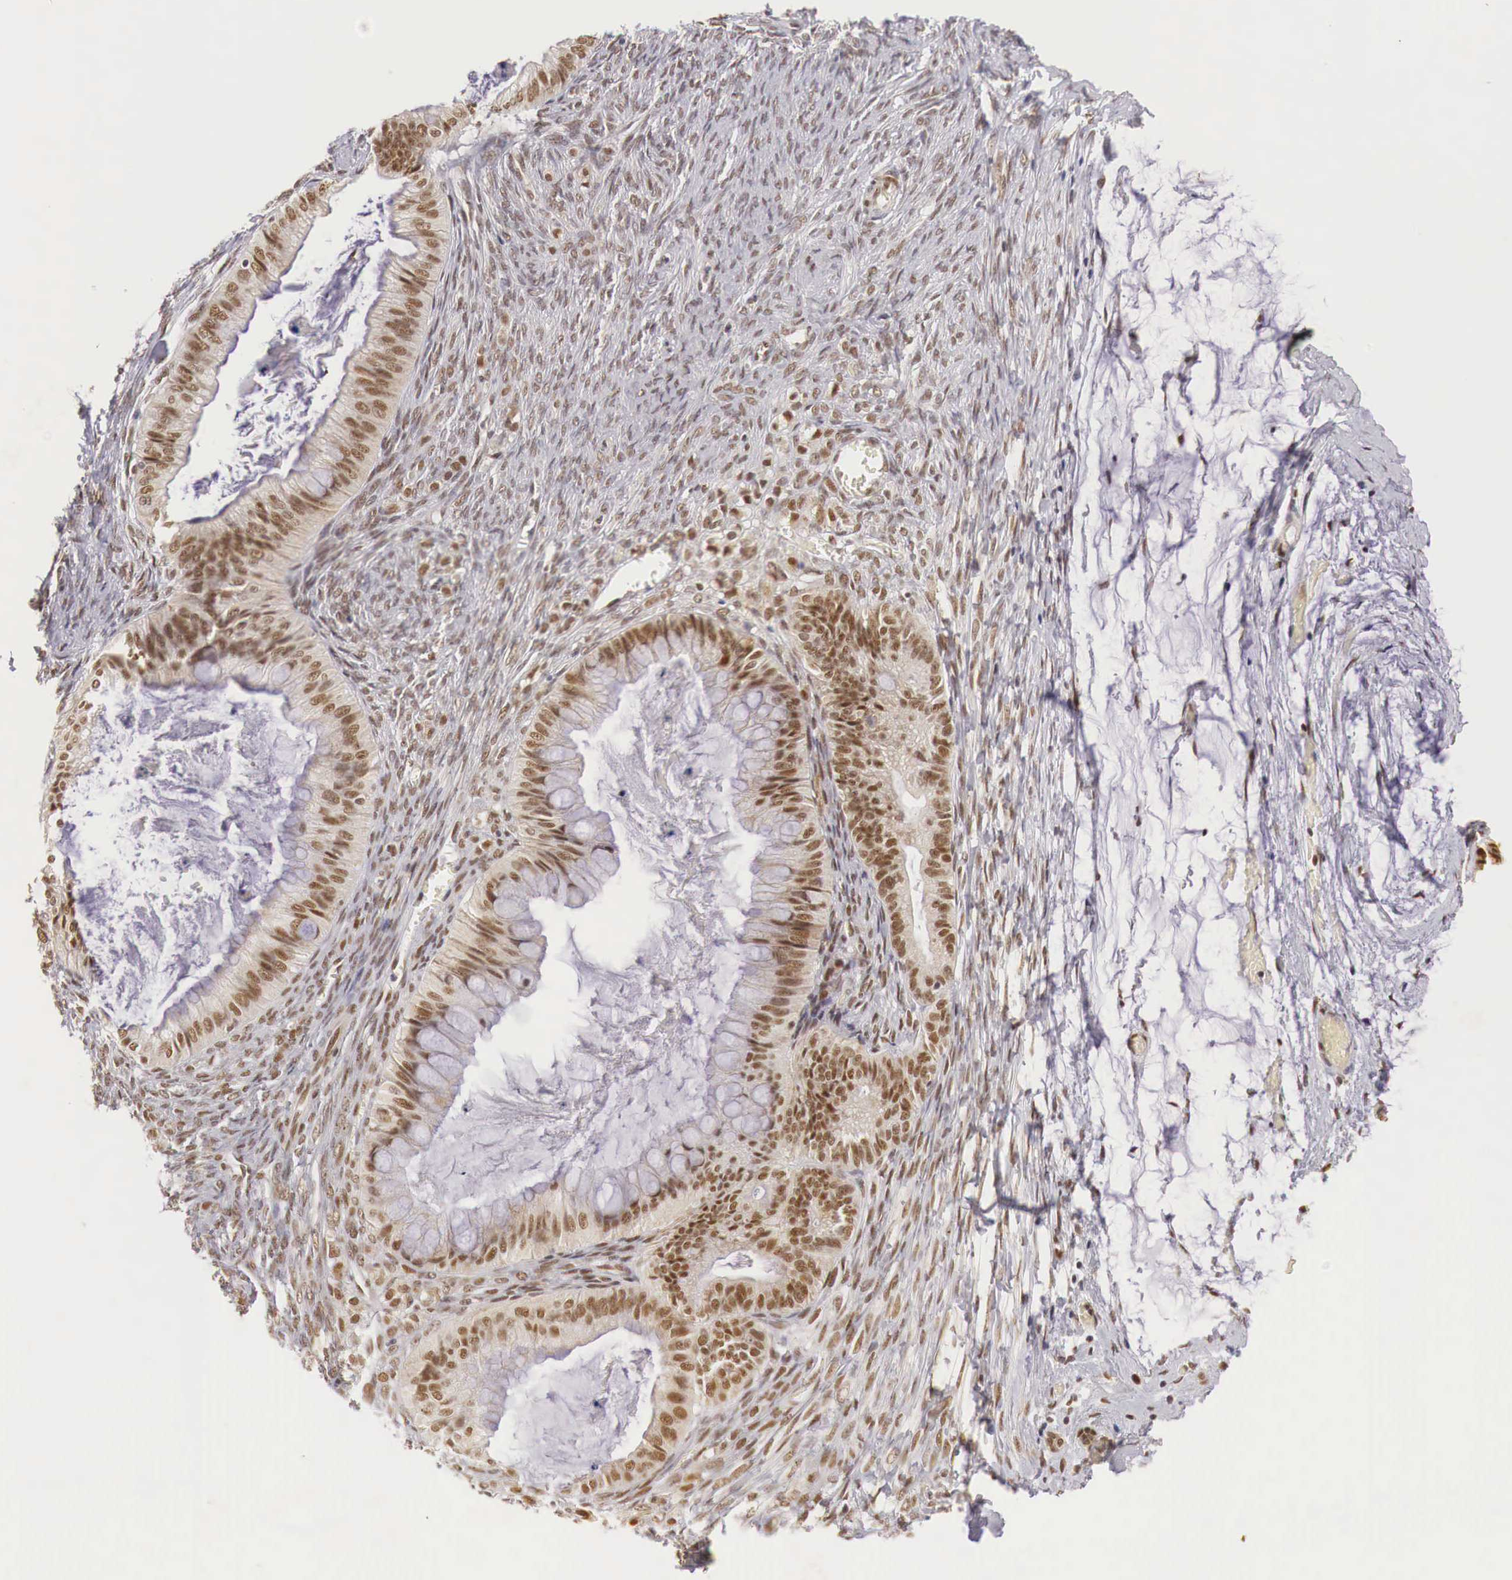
{"staining": {"intensity": "moderate", "quantity": "25%-75%", "location": "cytoplasmic/membranous,nuclear"}, "tissue": "ovarian cancer", "cell_type": "Tumor cells", "image_type": "cancer", "snomed": [{"axis": "morphology", "description": "Cystadenocarcinoma, mucinous, NOS"}, {"axis": "topography", "description": "Ovary"}], "caption": "Ovarian cancer stained with a brown dye displays moderate cytoplasmic/membranous and nuclear positive positivity in about 25%-75% of tumor cells.", "gene": "GPKOW", "patient": {"sex": "female", "age": 57}}